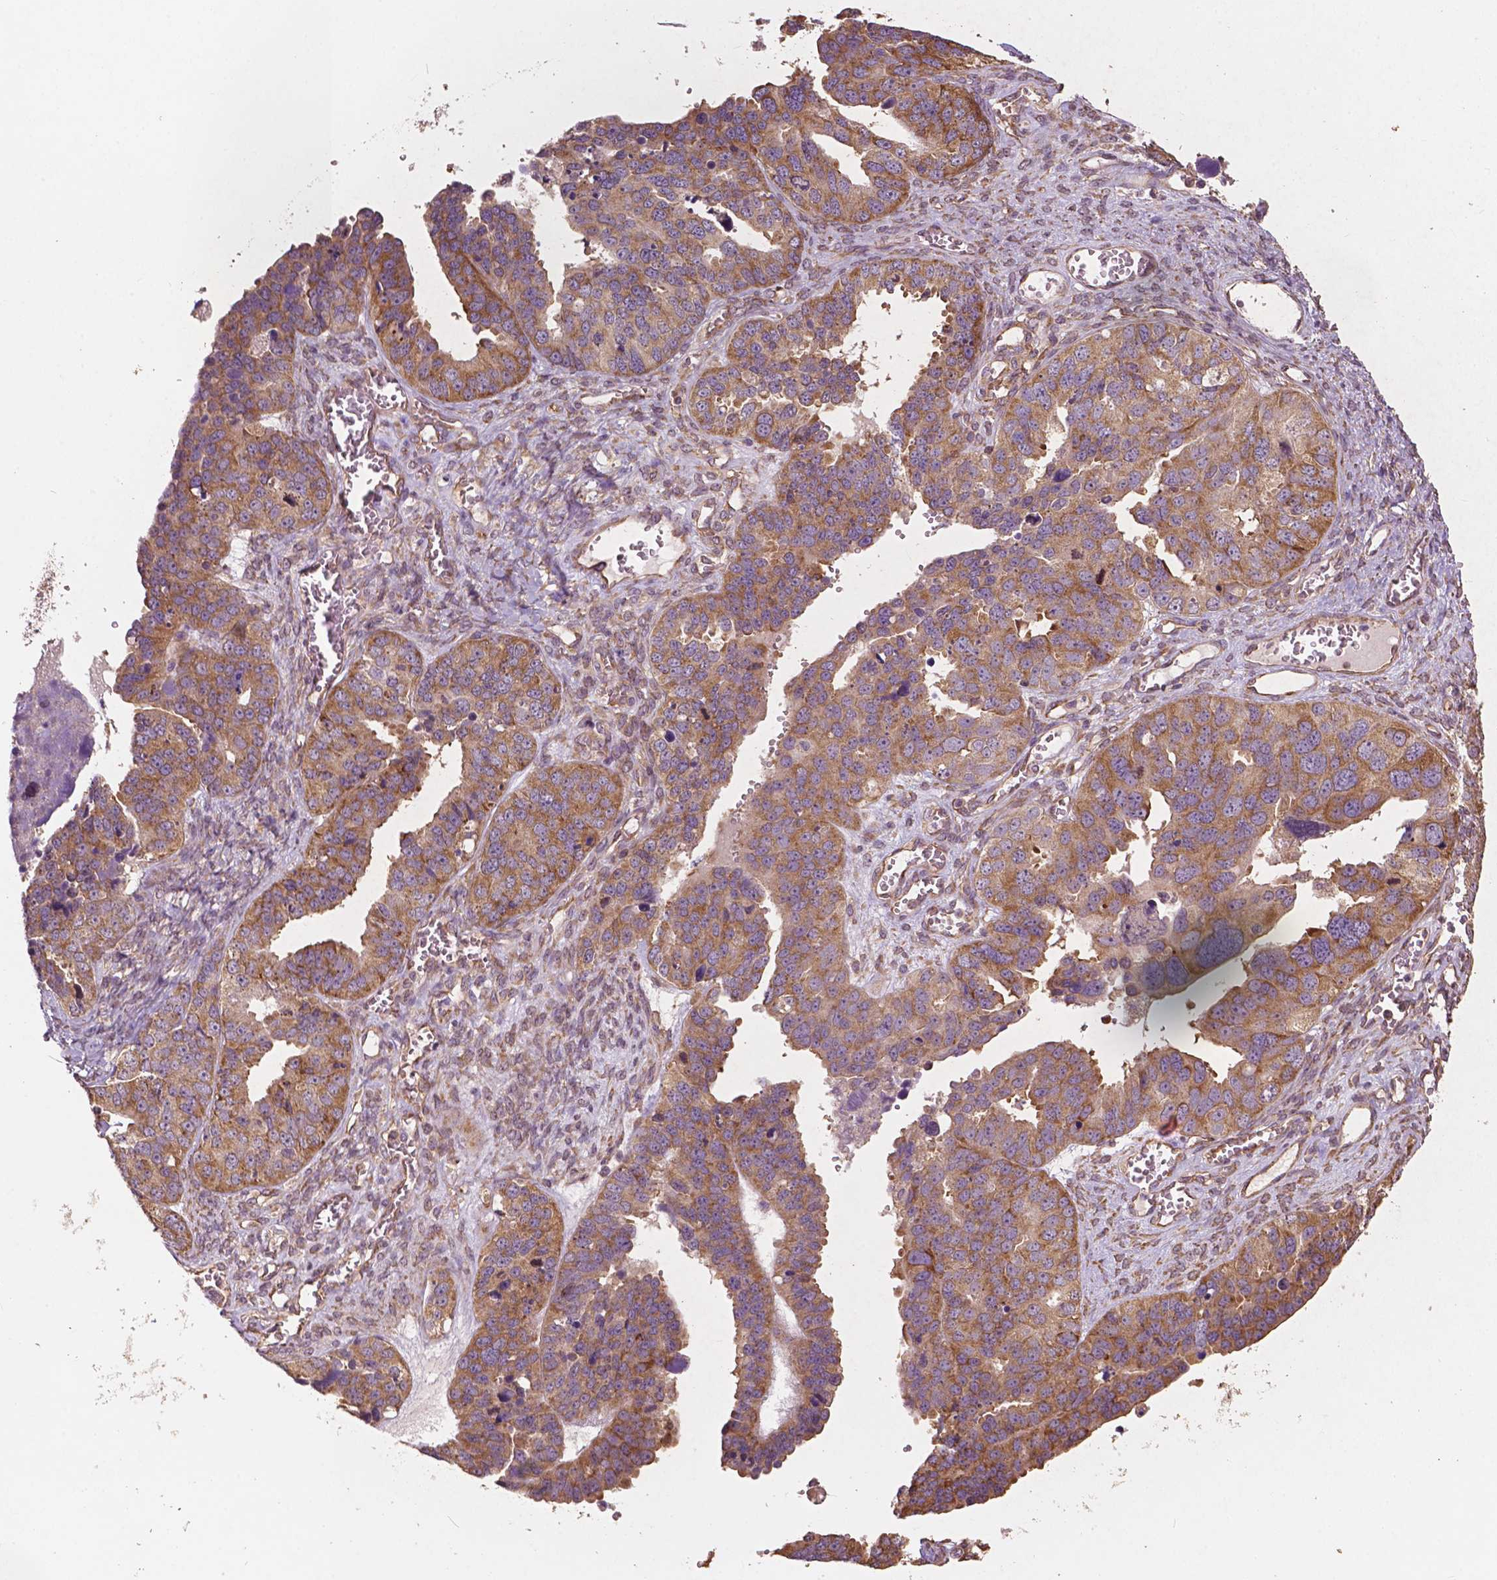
{"staining": {"intensity": "moderate", "quantity": ">75%", "location": "cytoplasmic/membranous"}, "tissue": "ovarian cancer", "cell_type": "Tumor cells", "image_type": "cancer", "snomed": [{"axis": "morphology", "description": "Cystadenocarcinoma, serous, NOS"}, {"axis": "topography", "description": "Ovary"}], "caption": "Human ovarian cancer (serous cystadenocarcinoma) stained with a brown dye displays moderate cytoplasmic/membranous positive staining in approximately >75% of tumor cells.", "gene": "G3BP1", "patient": {"sex": "female", "age": 76}}